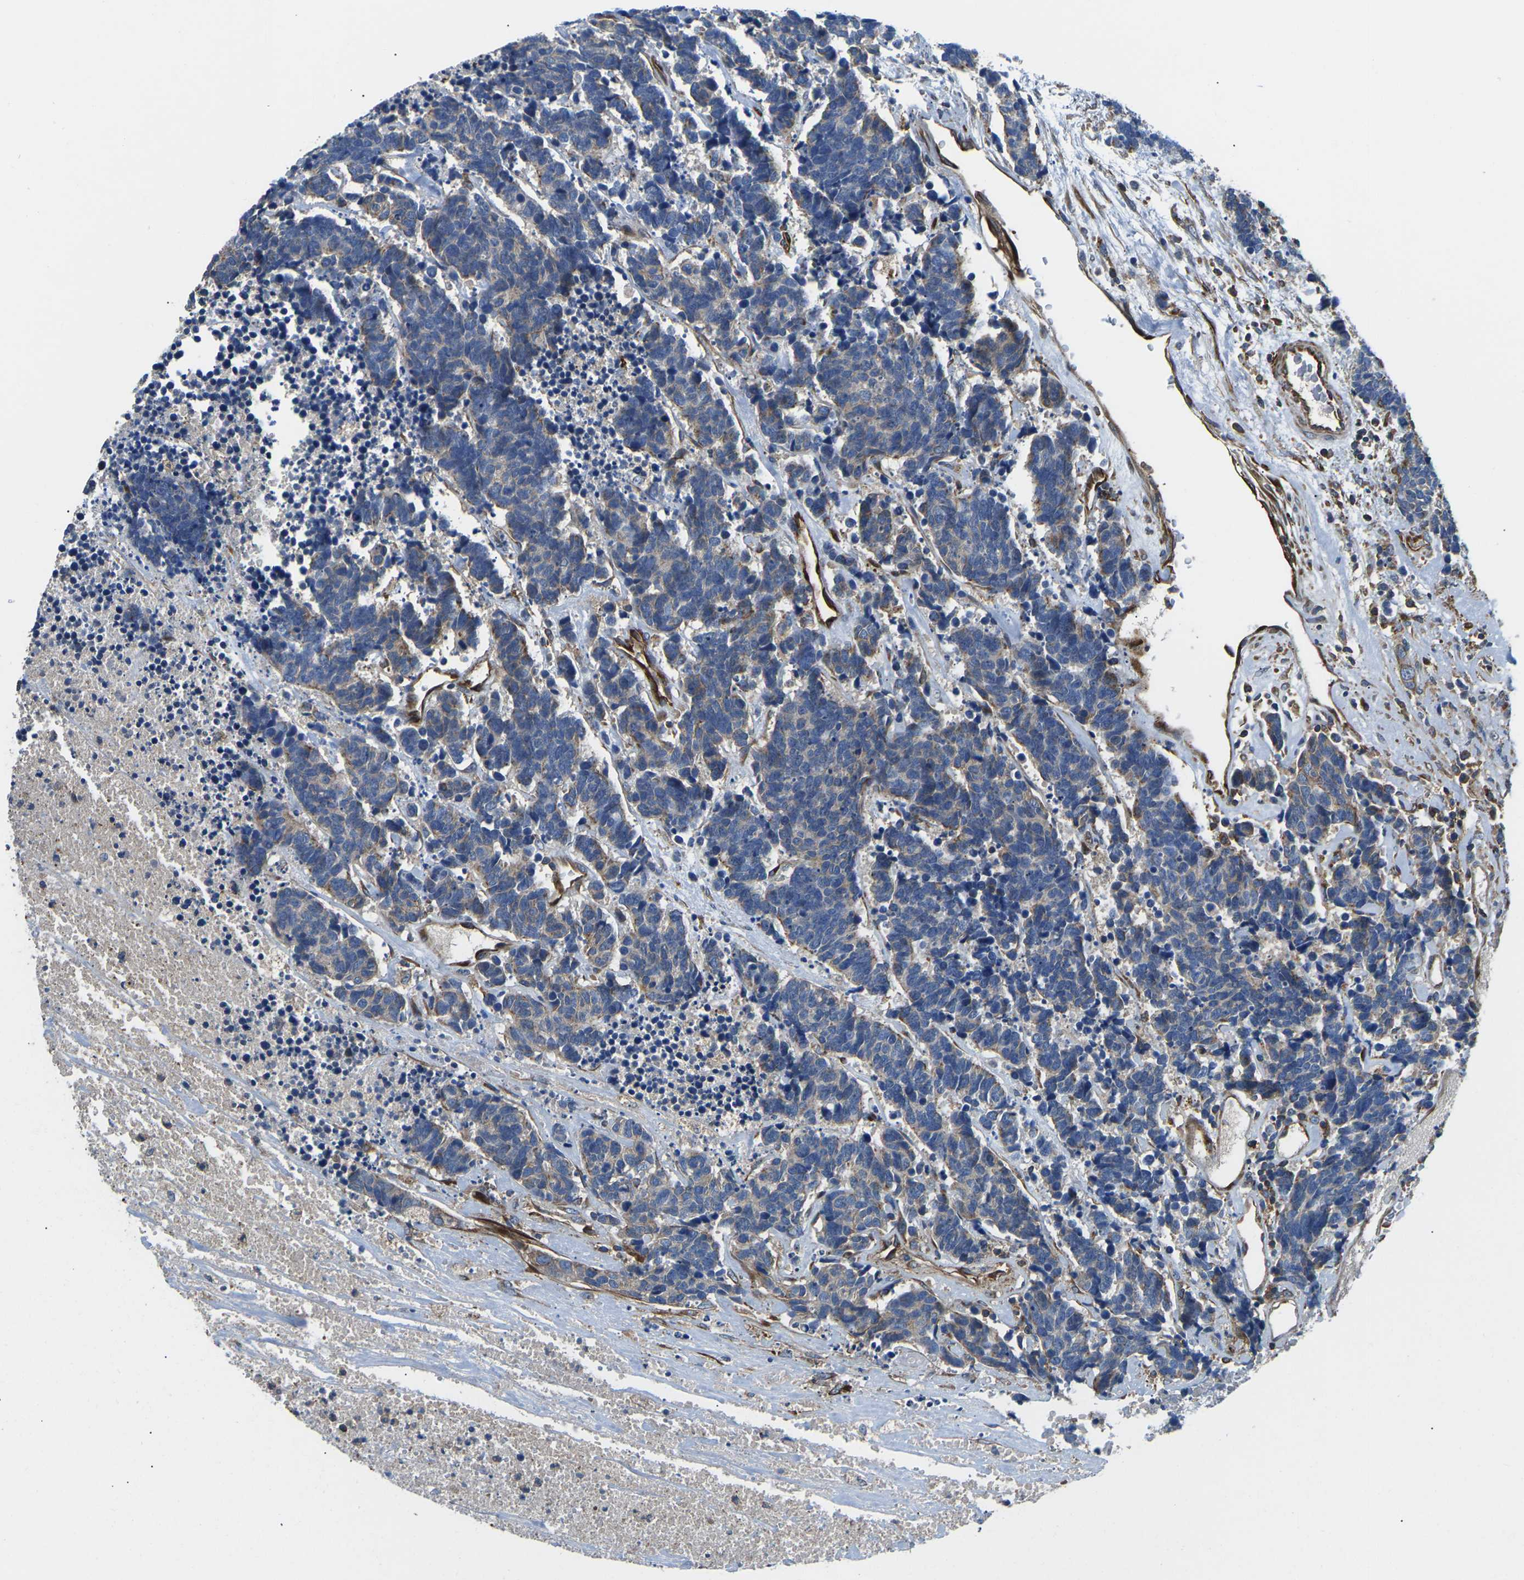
{"staining": {"intensity": "weak", "quantity": "25%-75%", "location": "cytoplasmic/membranous"}, "tissue": "carcinoid", "cell_type": "Tumor cells", "image_type": "cancer", "snomed": [{"axis": "morphology", "description": "Carcinoma, NOS"}, {"axis": "morphology", "description": "Carcinoid, malignant, NOS"}, {"axis": "topography", "description": "Urinary bladder"}], "caption": "Weak cytoplasmic/membranous positivity is identified in about 25%-75% of tumor cells in carcinoid. (DAB (3,3'-diaminobenzidine) IHC with brightfield microscopy, high magnification).", "gene": "KCNJ15", "patient": {"sex": "male", "age": 57}}